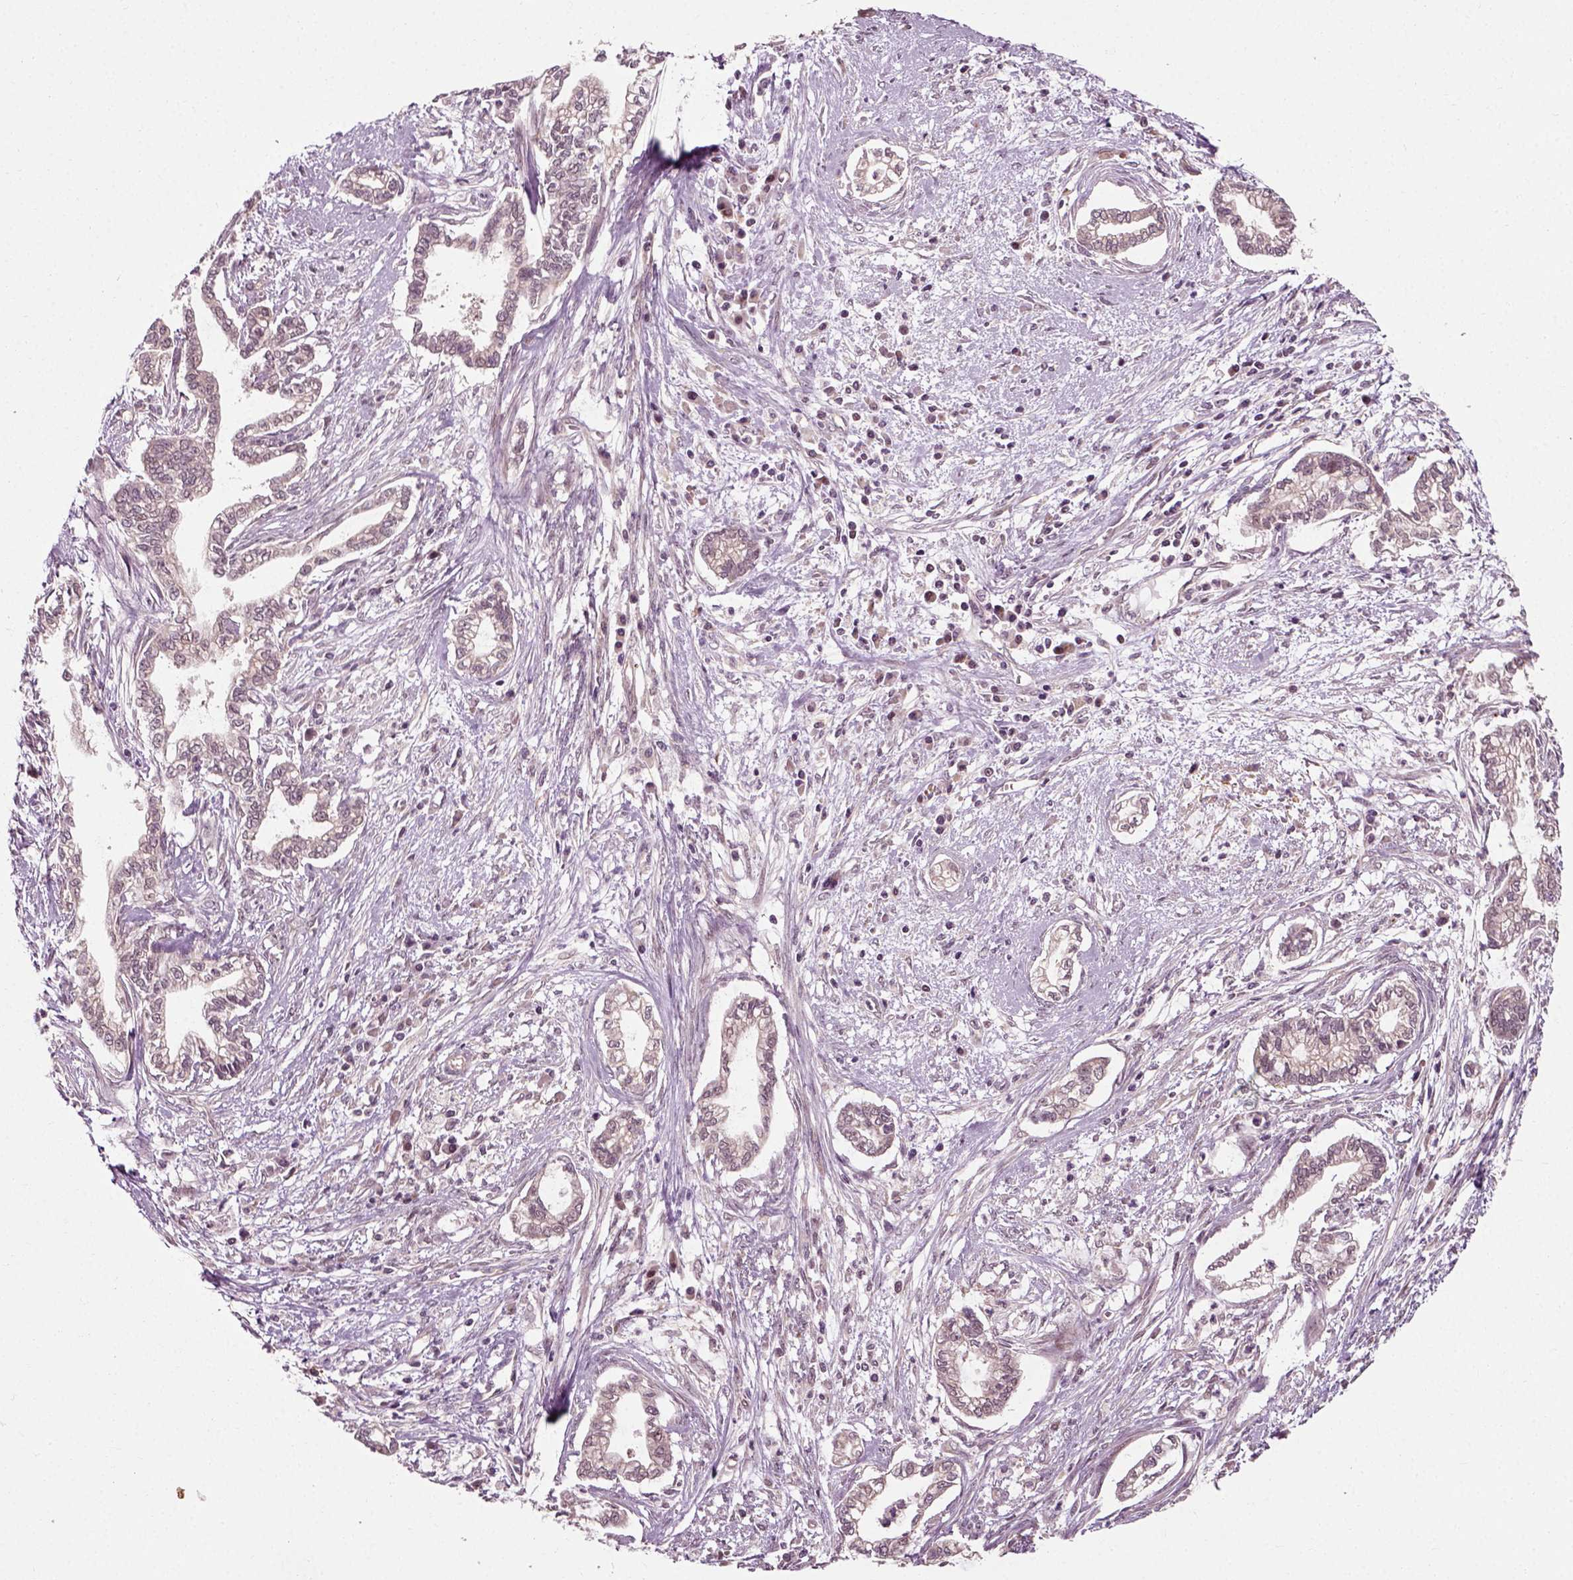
{"staining": {"intensity": "negative", "quantity": "none", "location": "none"}, "tissue": "cervical cancer", "cell_type": "Tumor cells", "image_type": "cancer", "snomed": [{"axis": "morphology", "description": "Adenocarcinoma, NOS"}, {"axis": "topography", "description": "Cervix"}], "caption": "Immunohistochemical staining of human adenocarcinoma (cervical) exhibits no significant expression in tumor cells. Brightfield microscopy of immunohistochemistry stained with DAB (brown) and hematoxylin (blue), captured at high magnification.", "gene": "PLCD3", "patient": {"sex": "female", "age": 62}}